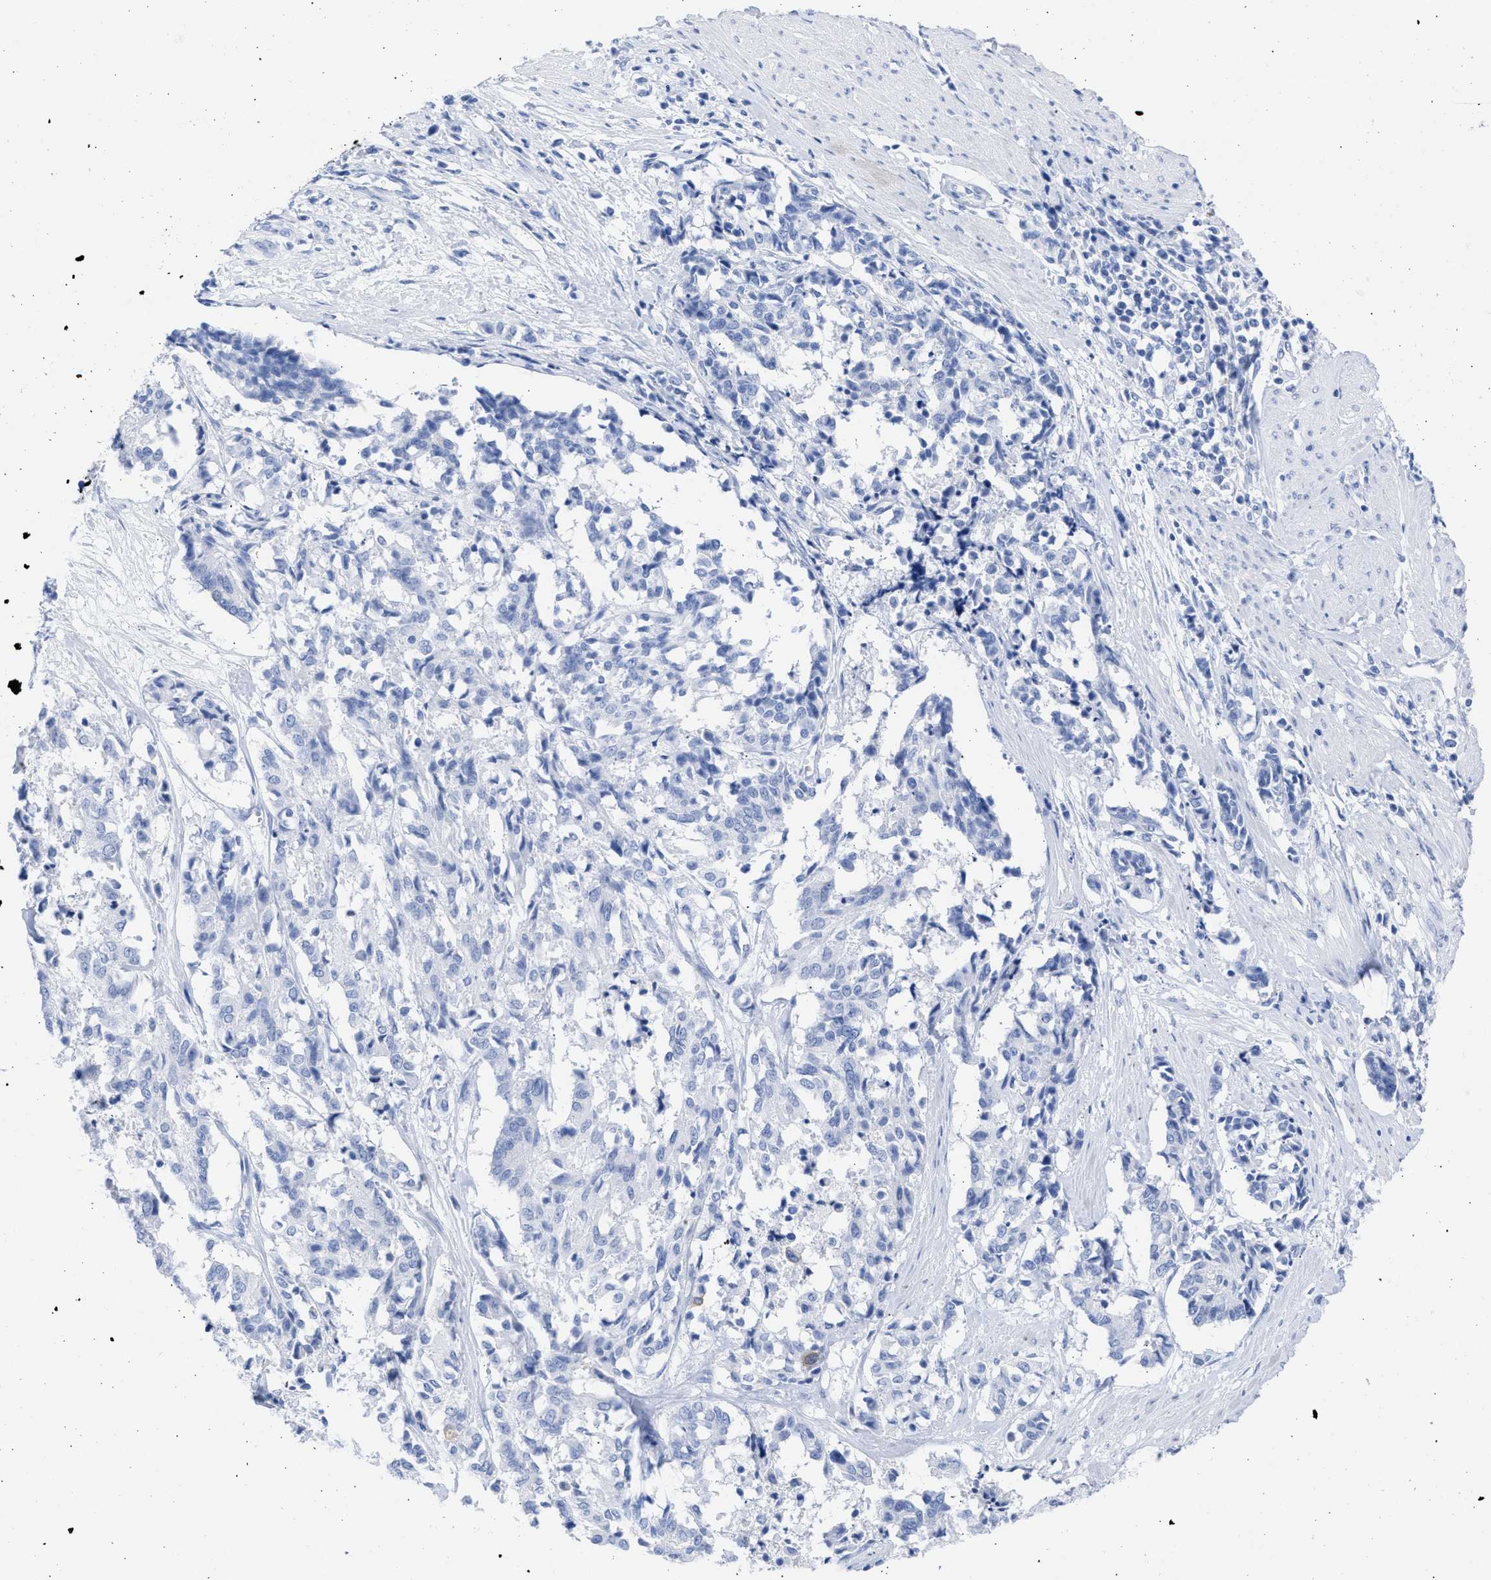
{"staining": {"intensity": "negative", "quantity": "none", "location": "none"}, "tissue": "cervical cancer", "cell_type": "Tumor cells", "image_type": "cancer", "snomed": [{"axis": "morphology", "description": "Squamous cell carcinoma, NOS"}, {"axis": "topography", "description": "Cervix"}], "caption": "Histopathology image shows no significant protein staining in tumor cells of squamous cell carcinoma (cervical).", "gene": "RSPH1", "patient": {"sex": "female", "age": 35}}